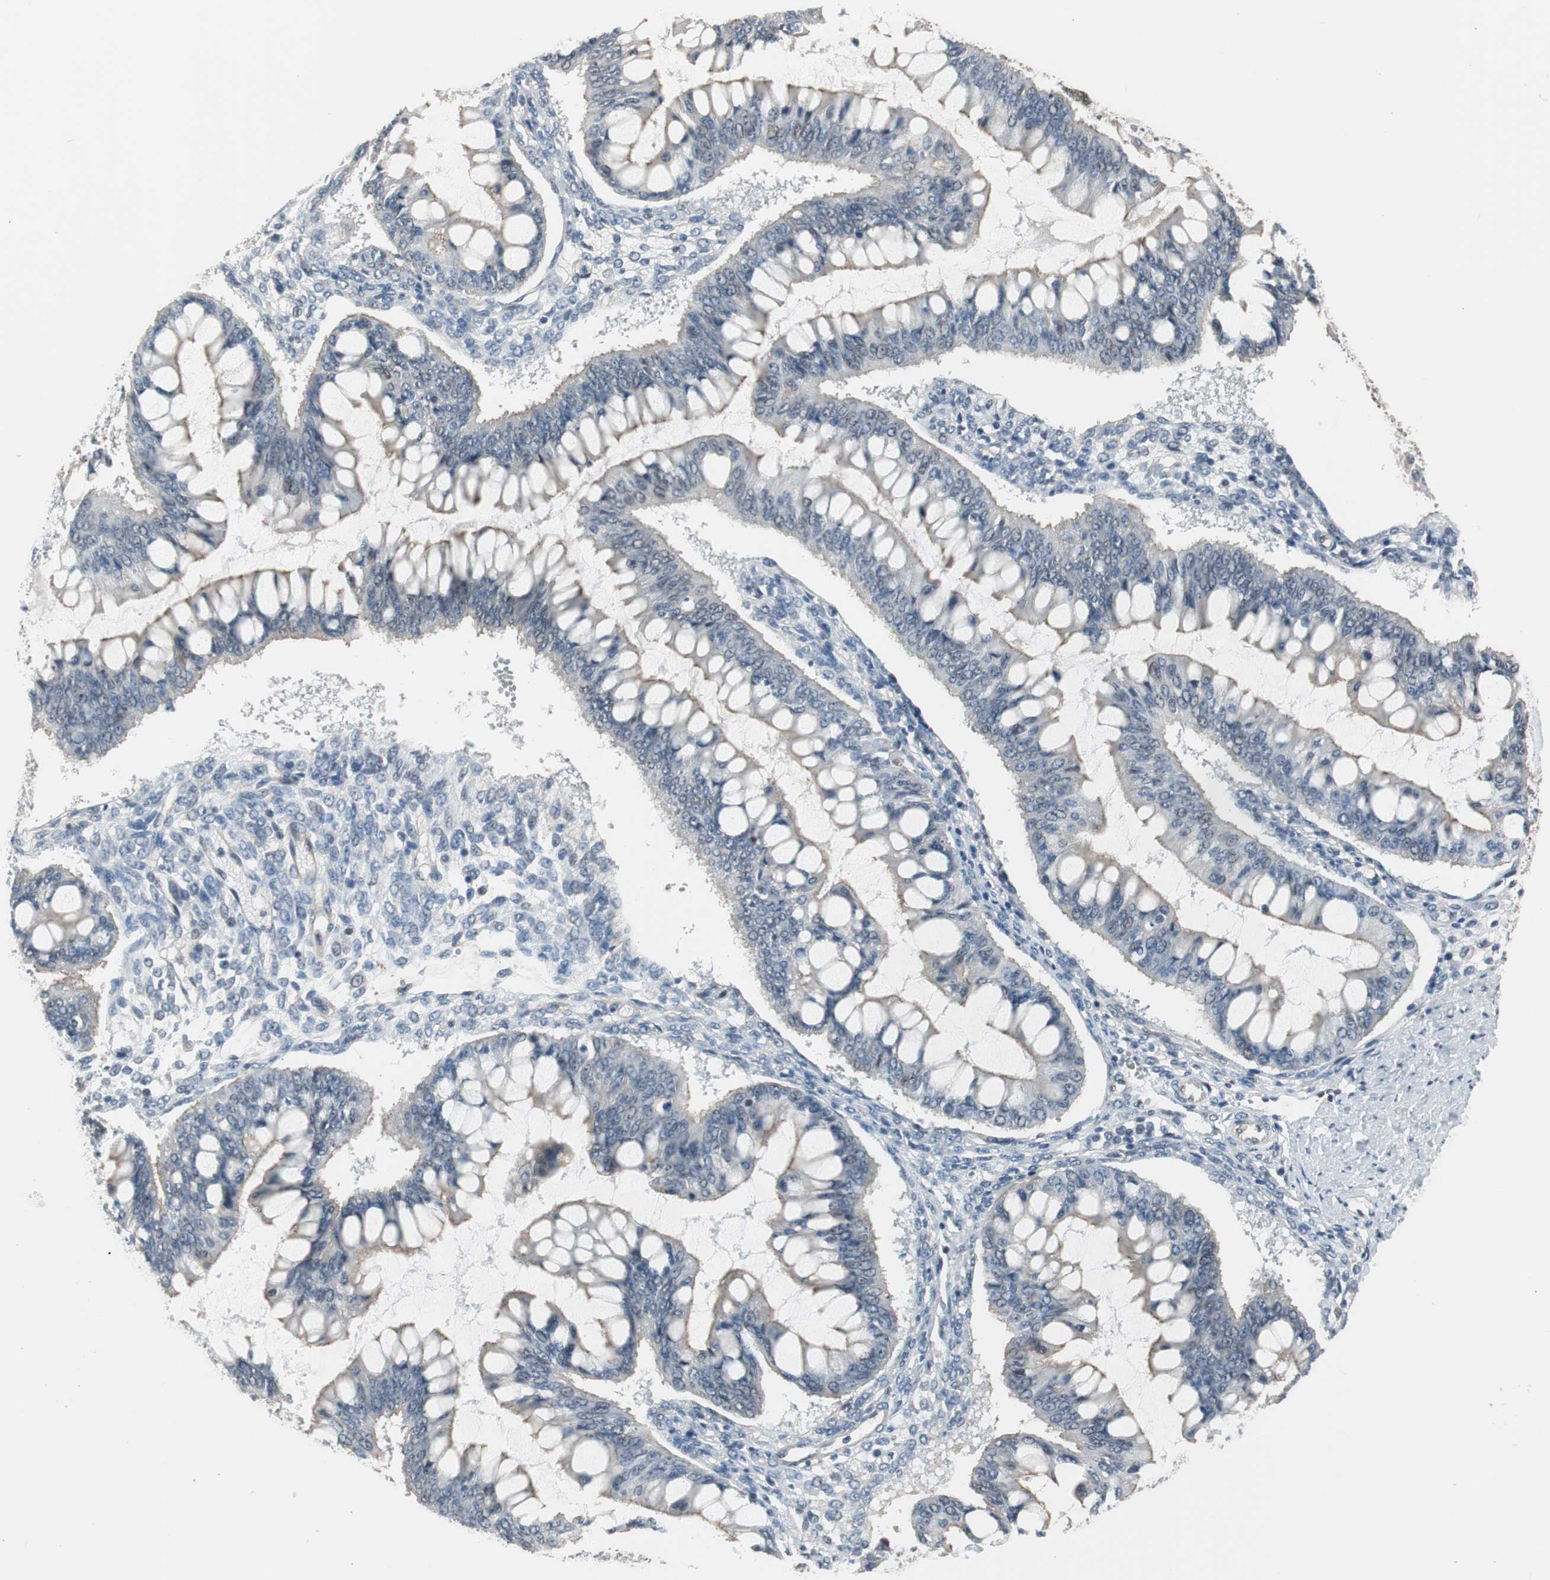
{"staining": {"intensity": "weak", "quantity": "<25%", "location": "cytoplasmic/membranous"}, "tissue": "ovarian cancer", "cell_type": "Tumor cells", "image_type": "cancer", "snomed": [{"axis": "morphology", "description": "Cystadenocarcinoma, mucinous, NOS"}, {"axis": "topography", "description": "Ovary"}], "caption": "Tumor cells are negative for brown protein staining in ovarian cancer (mucinous cystadenocarcinoma). (Immunohistochemistry, brightfield microscopy, high magnification).", "gene": "PML", "patient": {"sex": "female", "age": 73}}